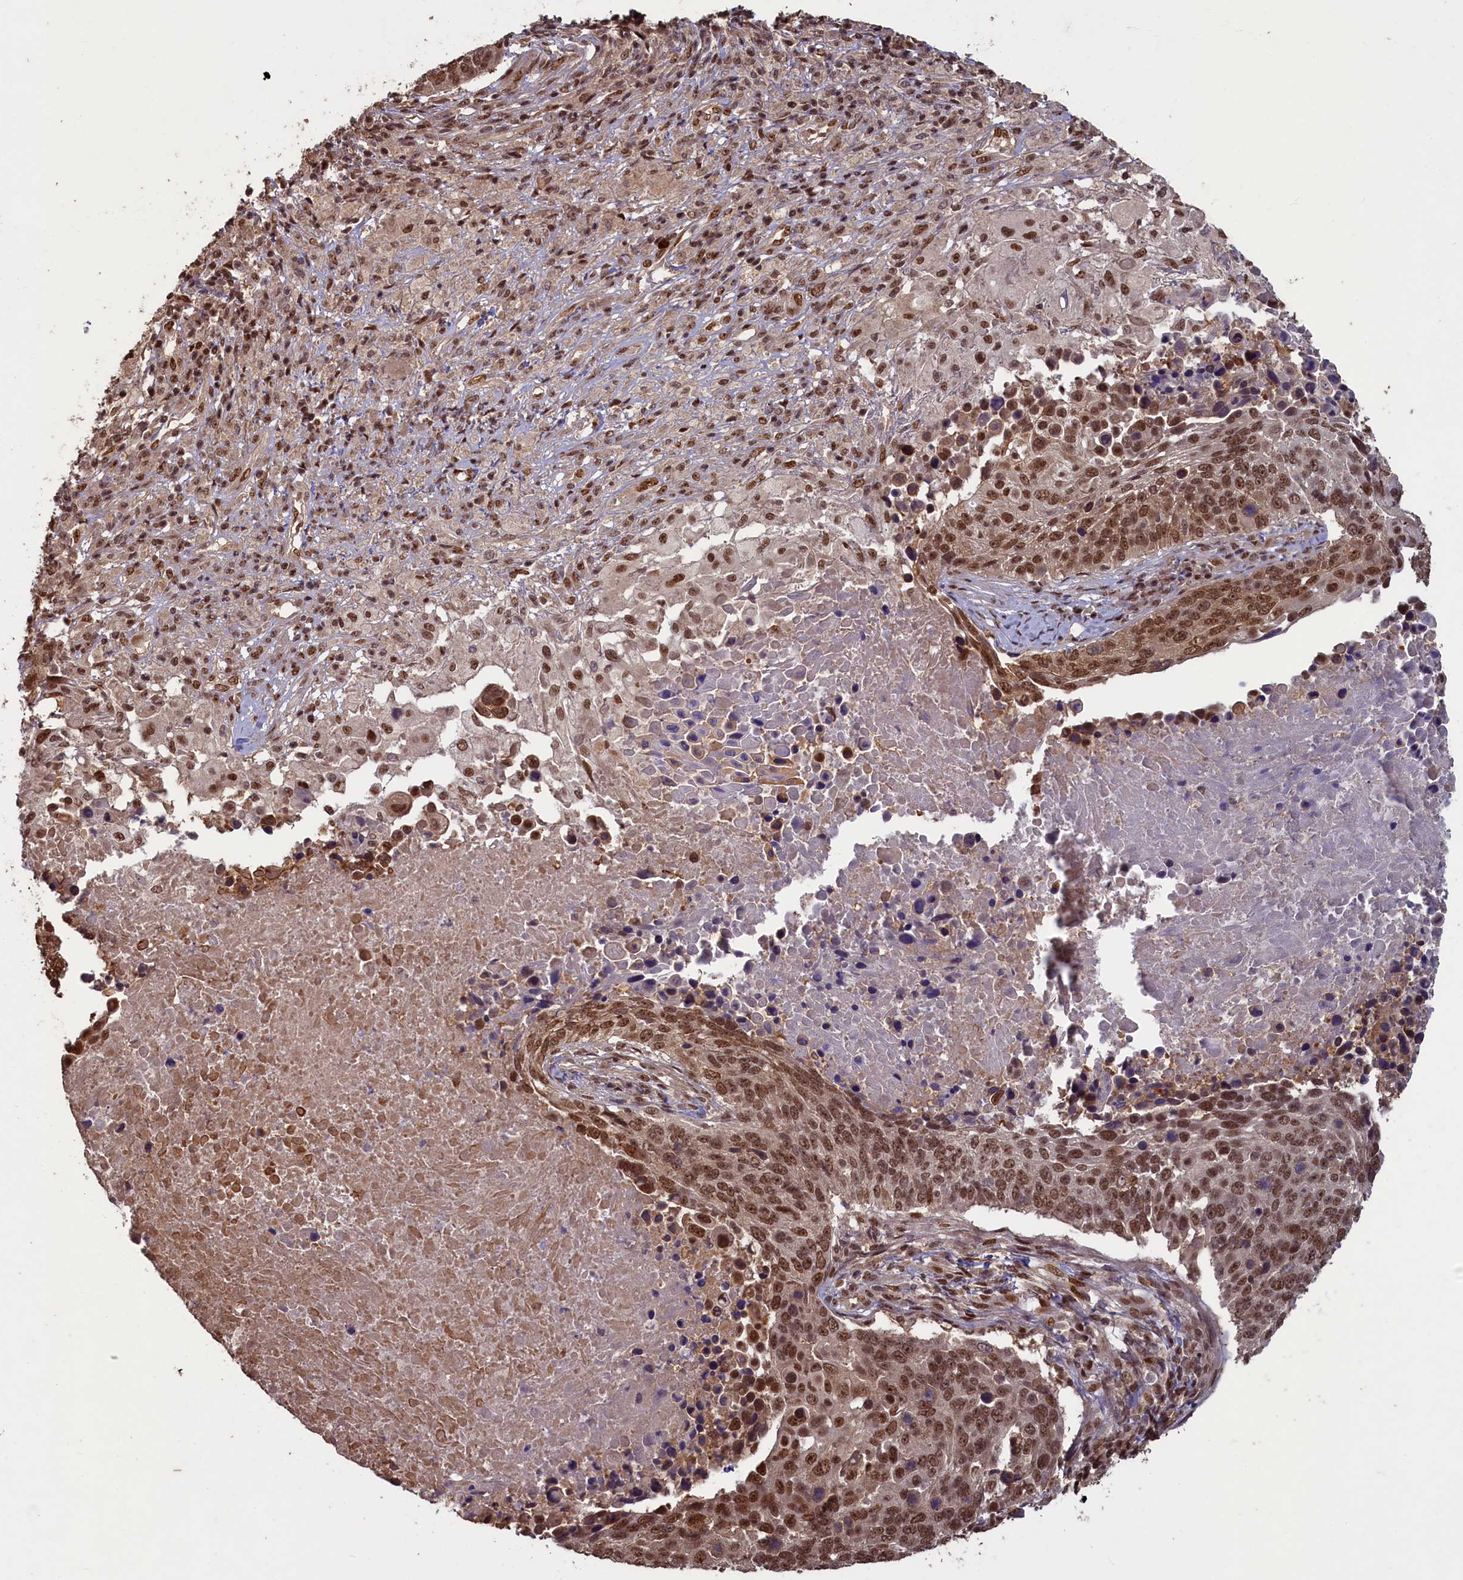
{"staining": {"intensity": "moderate", "quantity": ">75%", "location": "nuclear"}, "tissue": "lung cancer", "cell_type": "Tumor cells", "image_type": "cancer", "snomed": [{"axis": "morphology", "description": "Normal tissue, NOS"}, {"axis": "morphology", "description": "Squamous cell carcinoma, NOS"}, {"axis": "topography", "description": "Lymph node"}, {"axis": "topography", "description": "Lung"}], "caption": "Immunohistochemical staining of lung cancer displays medium levels of moderate nuclear expression in approximately >75% of tumor cells.", "gene": "NAE1", "patient": {"sex": "male", "age": 66}}